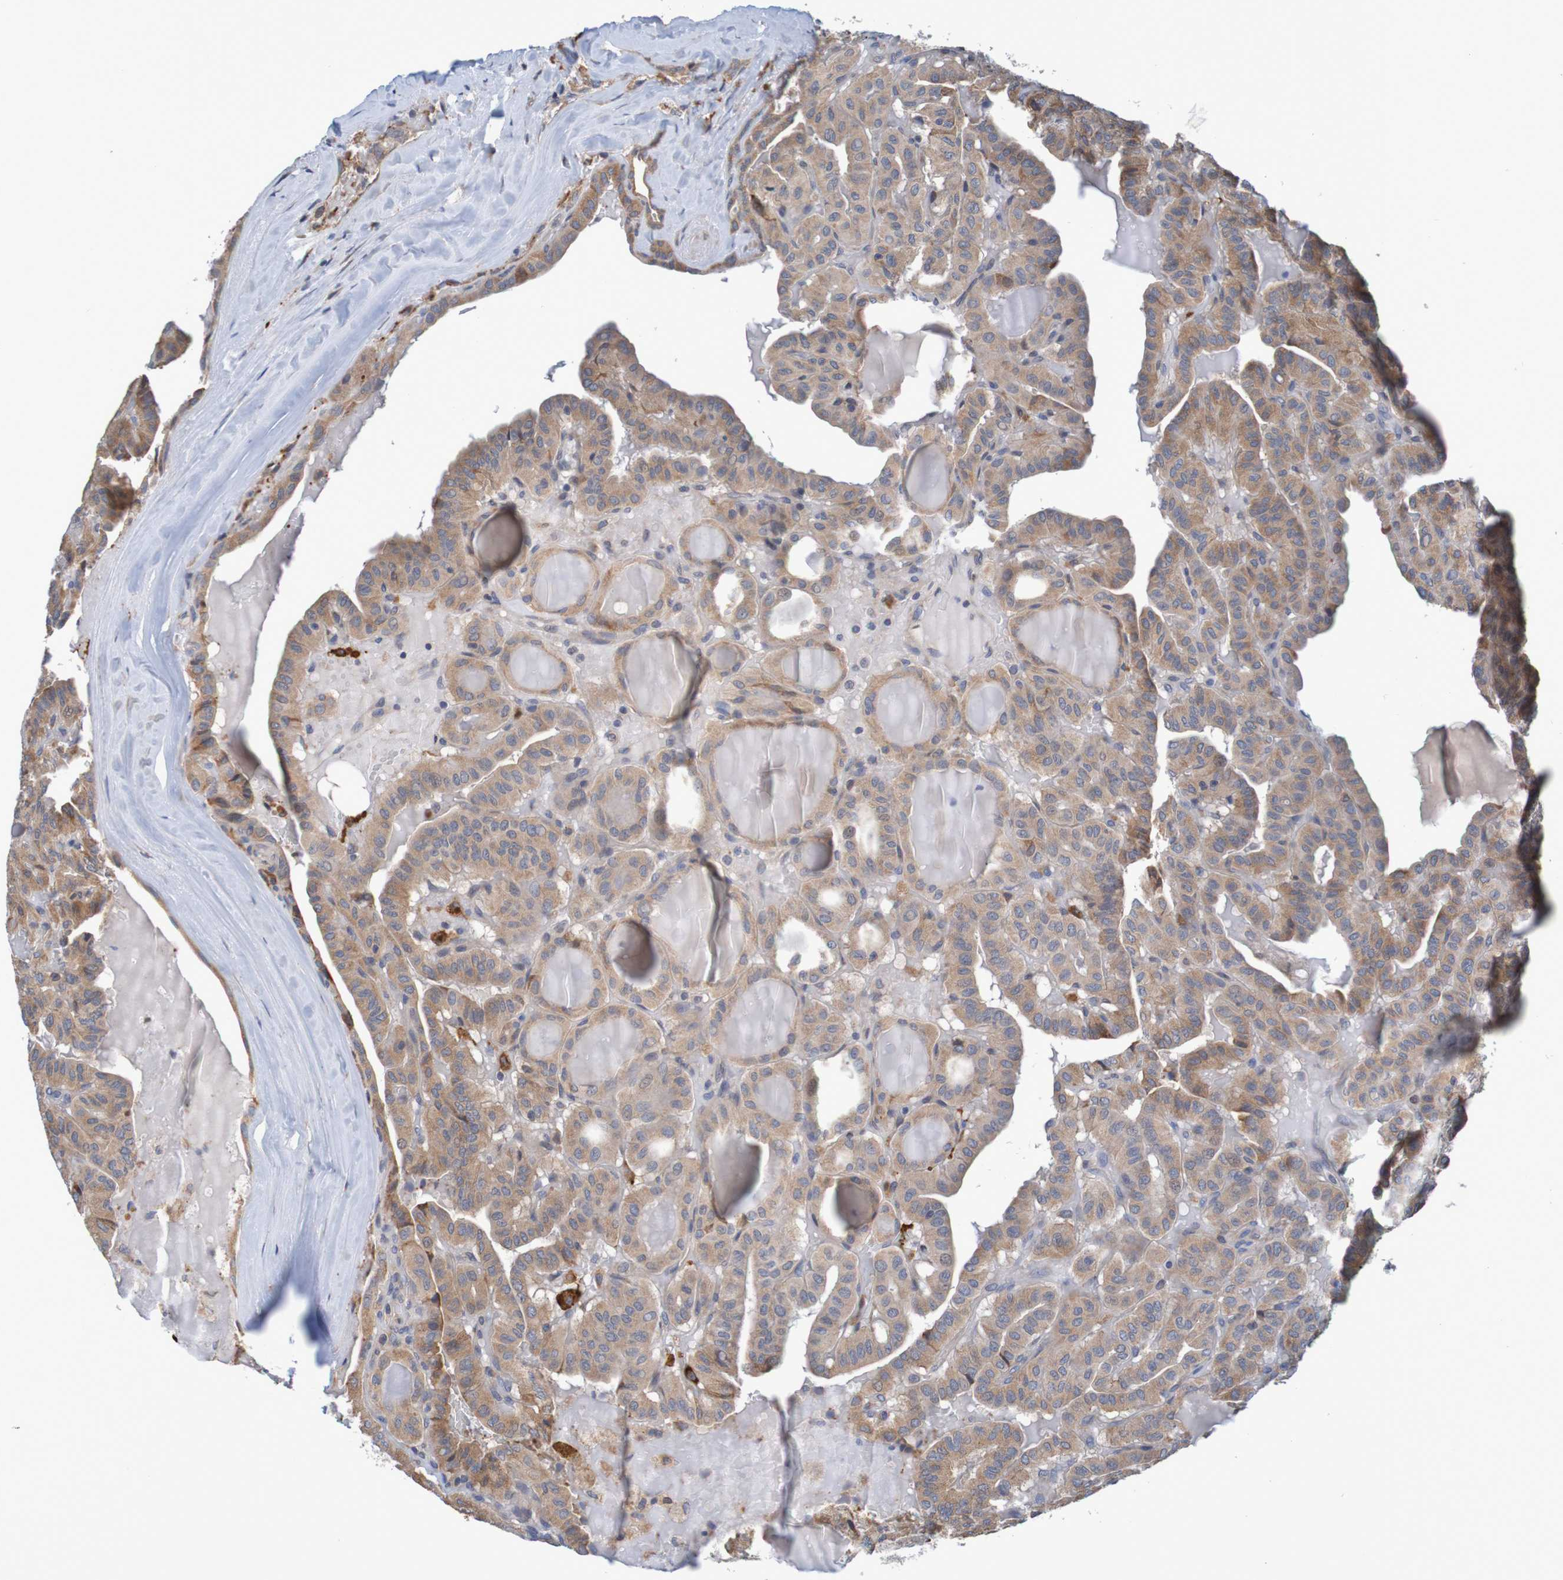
{"staining": {"intensity": "weak", "quantity": ">75%", "location": "cytoplasmic/membranous"}, "tissue": "head and neck cancer", "cell_type": "Tumor cells", "image_type": "cancer", "snomed": [{"axis": "morphology", "description": "Squamous cell carcinoma, NOS"}, {"axis": "topography", "description": "Oral tissue"}, {"axis": "topography", "description": "Head-Neck"}], "caption": "A histopathology image of human head and neck squamous cell carcinoma stained for a protein displays weak cytoplasmic/membranous brown staining in tumor cells.", "gene": "CLDN18", "patient": {"sex": "female", "age": 50}}